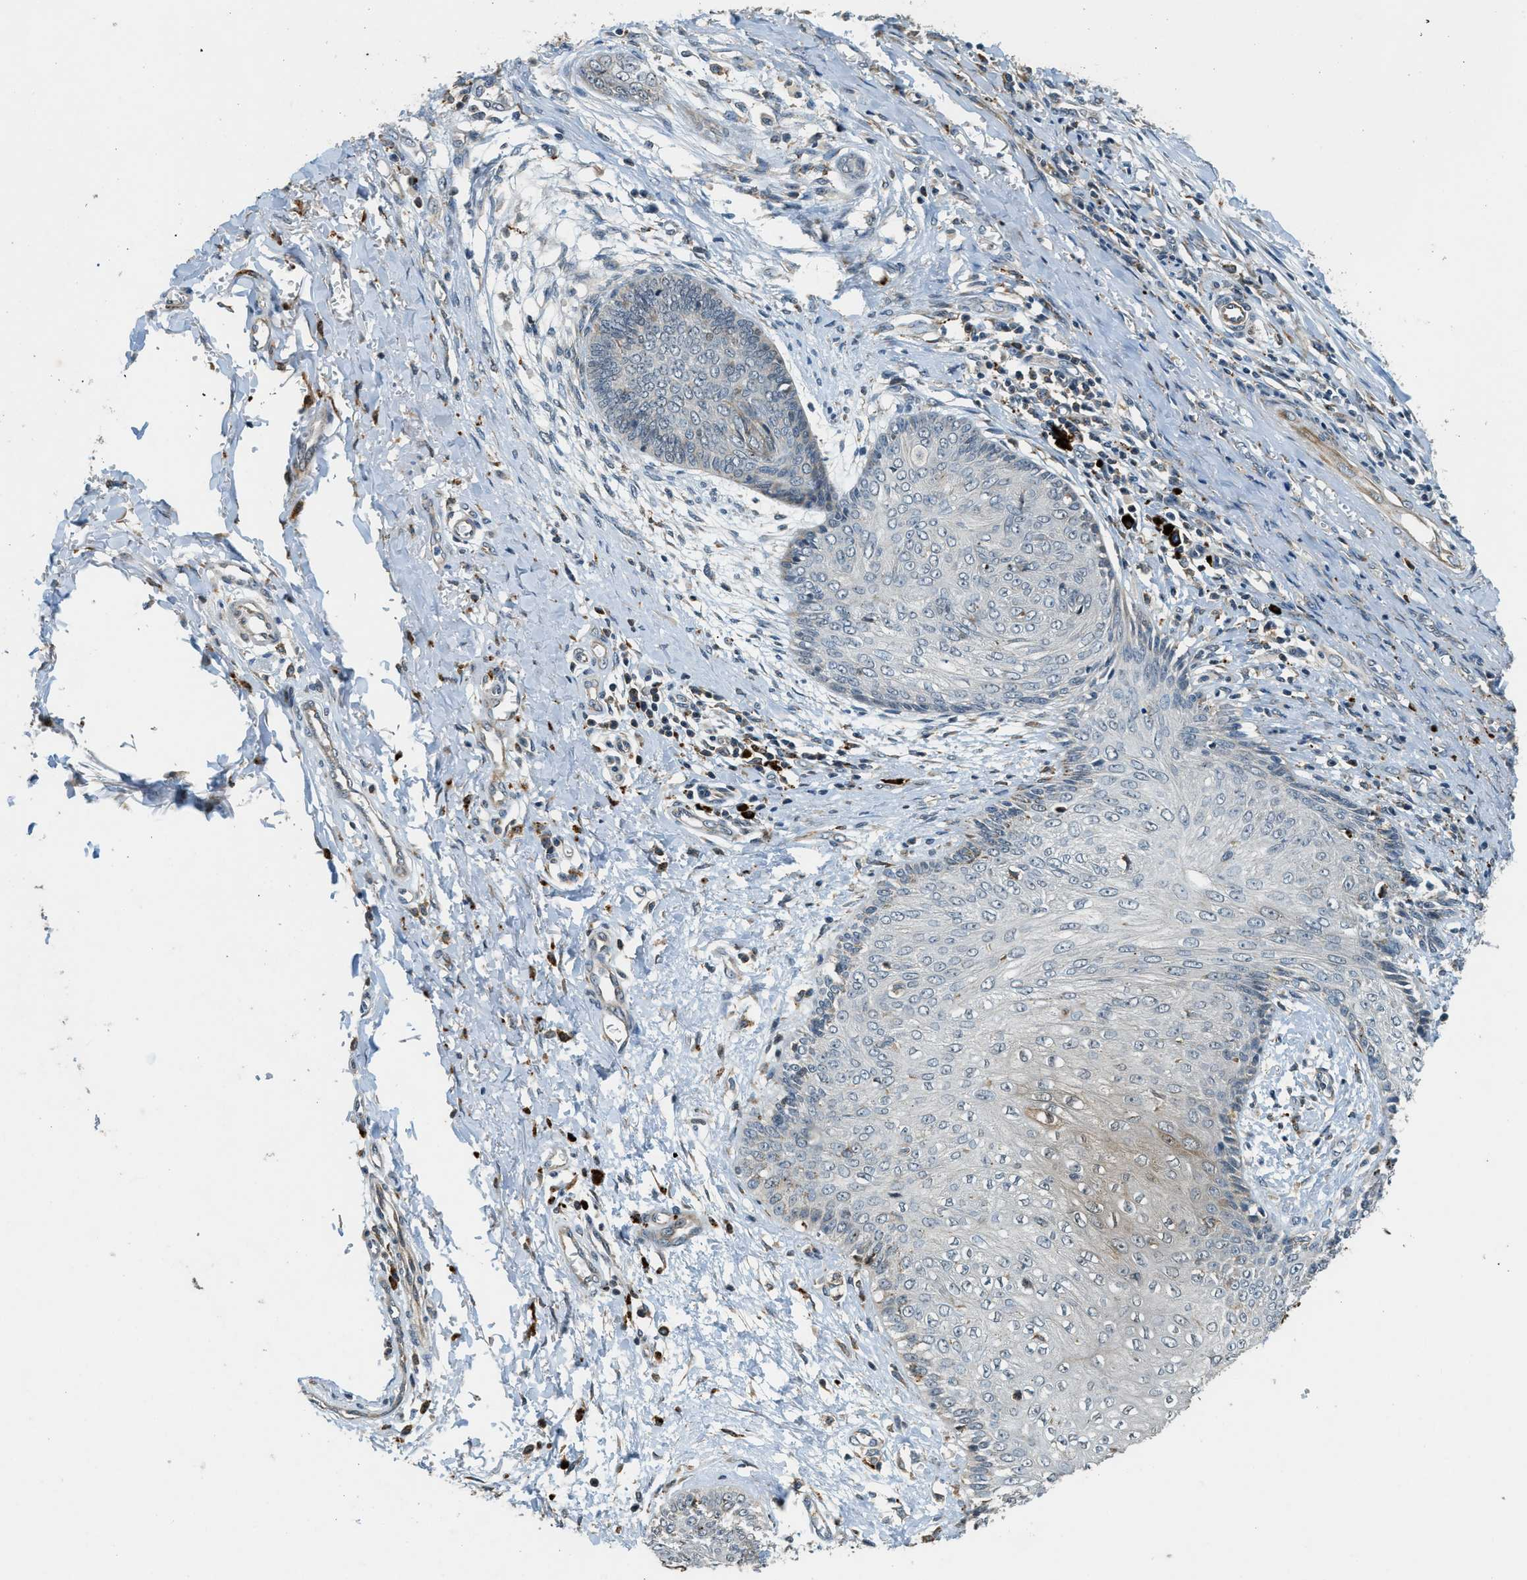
{"staining": {"intensity": "moderate", "quantity": "<25%", "location": "cytoplasmic/membranous"}, "tissue": "skin cancer", "cell_type": "Tumor cells", "image_type": "cancer", "snomed": [{"axis": "morphology", "description": "Basal cell carcinoma"}, {"axis": "topography", "description": "Skin"}], "caption": "IHC of basal cell carcinoma (skin) reveals low levels of moderate cytoplasmic/membranous staining in about <25% of tumor cells. (Brightfield microscopy of DAB IHC at high magnification).", "gene": "HERC2", "patient": {"sex": "female", "age": 64}}